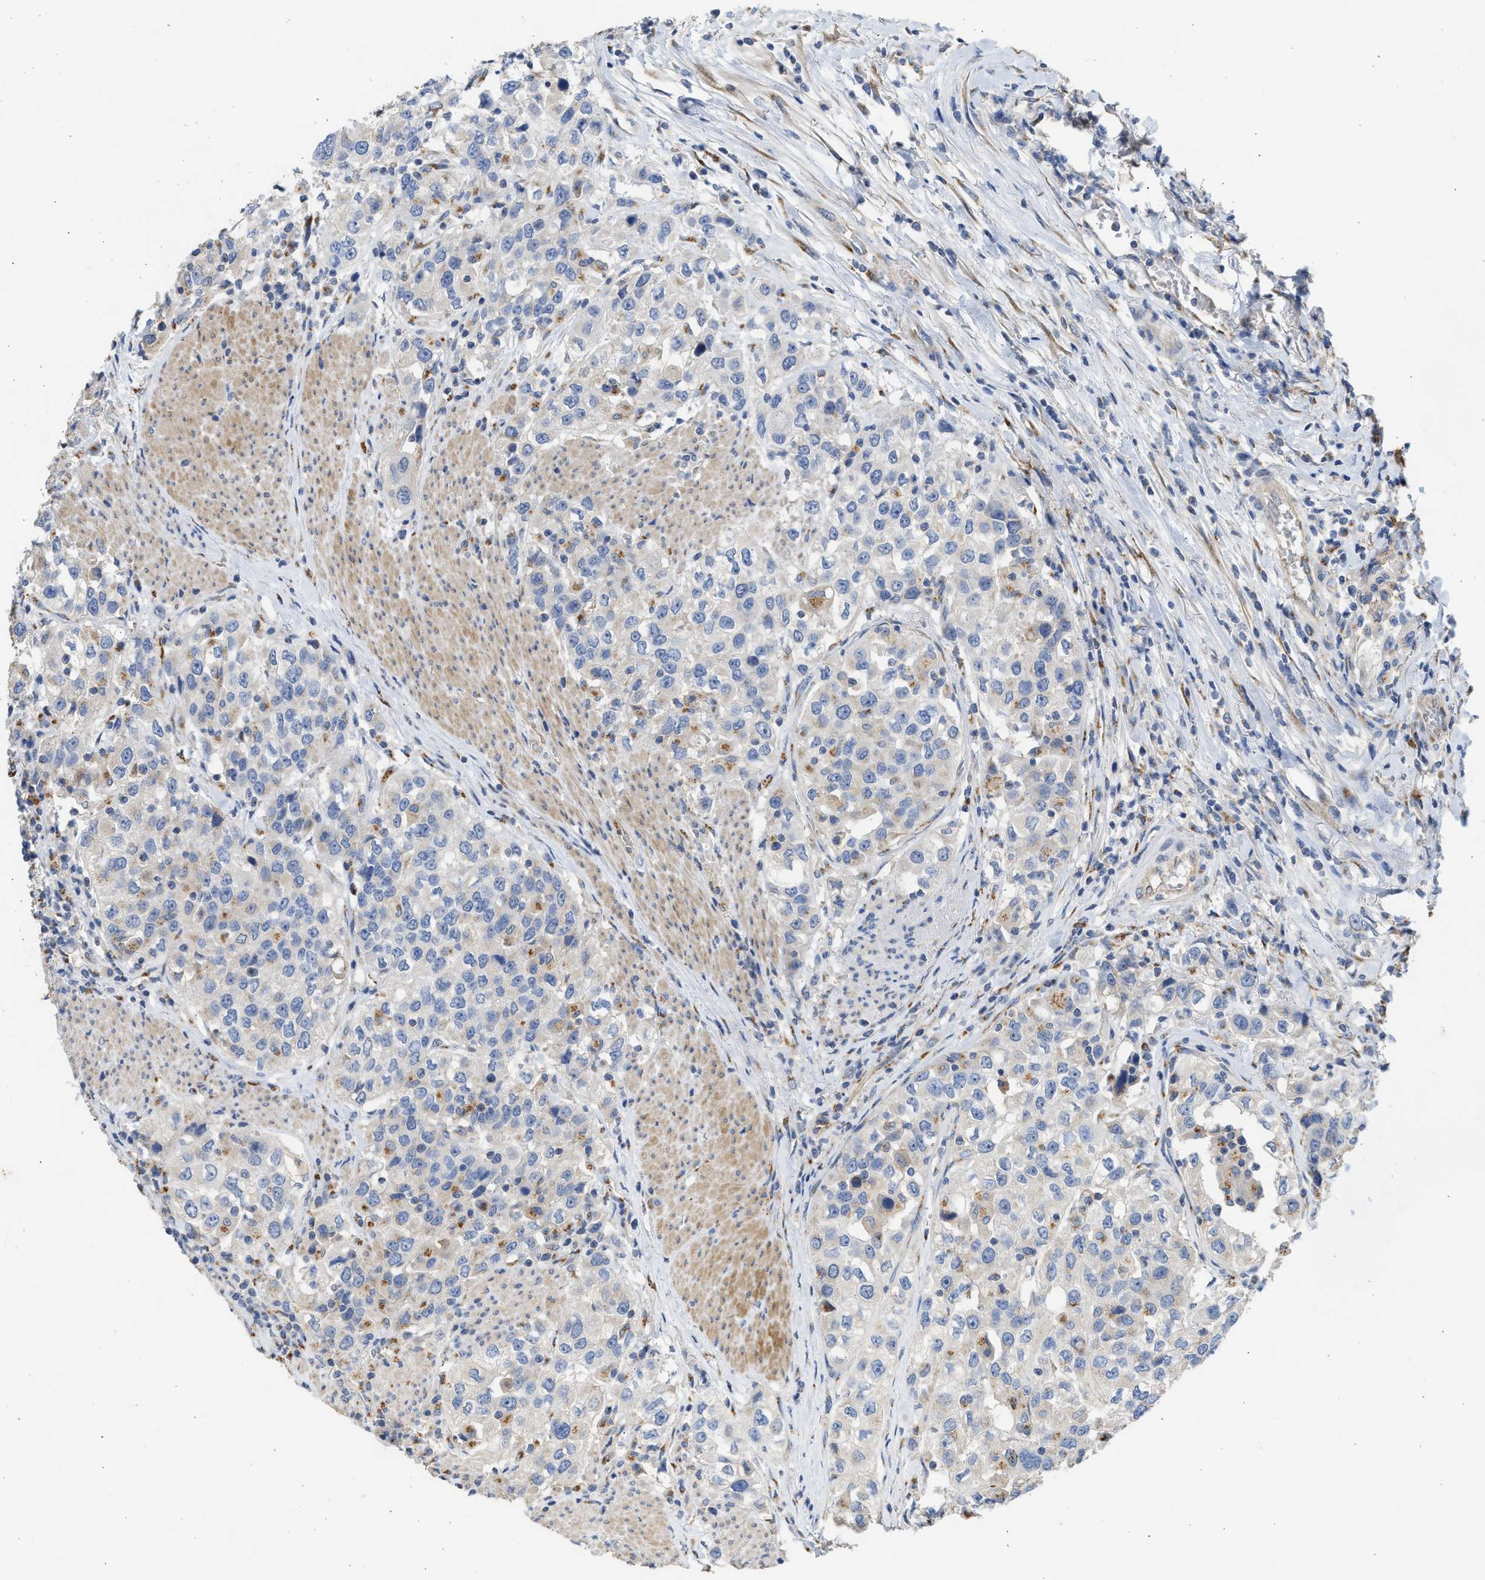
{"staining": {"intensity": "moderate", "quantity": "<25%", "location": "cytoplasmic/membranous"}, "tissue": "urothelial cancer", "cell_type": "Tumor cells", "image_type": "cancer", "snomed": [{"axis": "morphology", "description": "Urothelial carcinoma, High grade"}, {"axis": "topography", "description": "Urinary bladder"}], "caption": "DAB immunohistochemical staining of urothelial cancer reveals moderate cytoplasmic/membranous protein staining in about <25% of tumor cells.", "gene": "IPO8", "patient": {"sex": "female", "age": 80}}